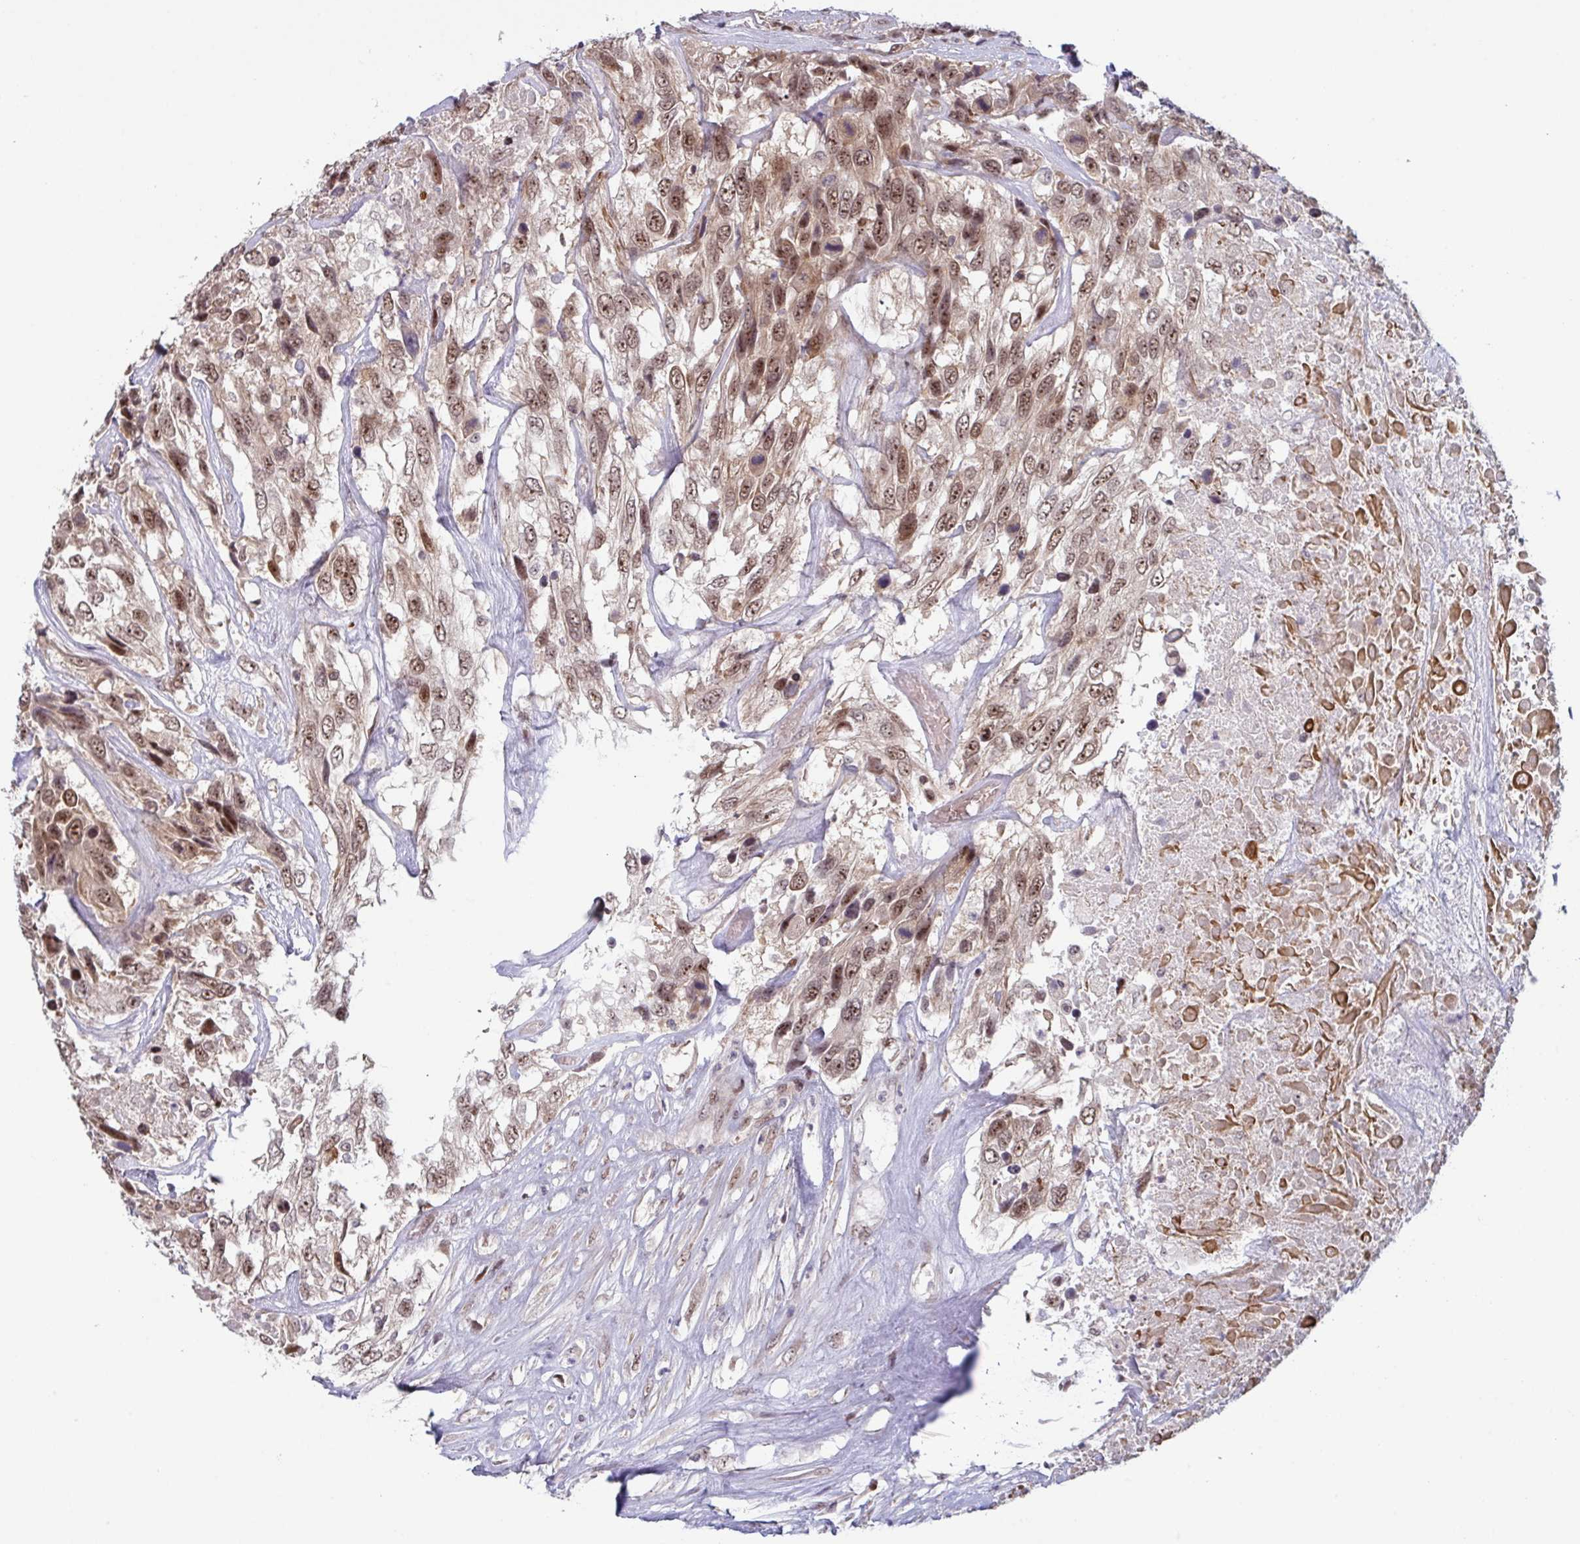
{"staining": {"intensity": "moderate", "quantity": ">75%", "location": "nuclear"}, "tissue": "urothelial cancer", "cell_type": "Tumor cells", "image_type": "cancer", "snomed": [{"axis": "morphology", "description": "Urothelial carcinoma, High grade"}, {"axis": "topography", "description": "Urinary bladder"}], "caption": "A high-resolution histopathology image shows immunohistochemistry staining of urothelial cancer, which exhibits moderate nuclear staining in about >75% of tumor cells.", "gene": "NLRP13", "patient": {"sex": "female", "age": 70}}